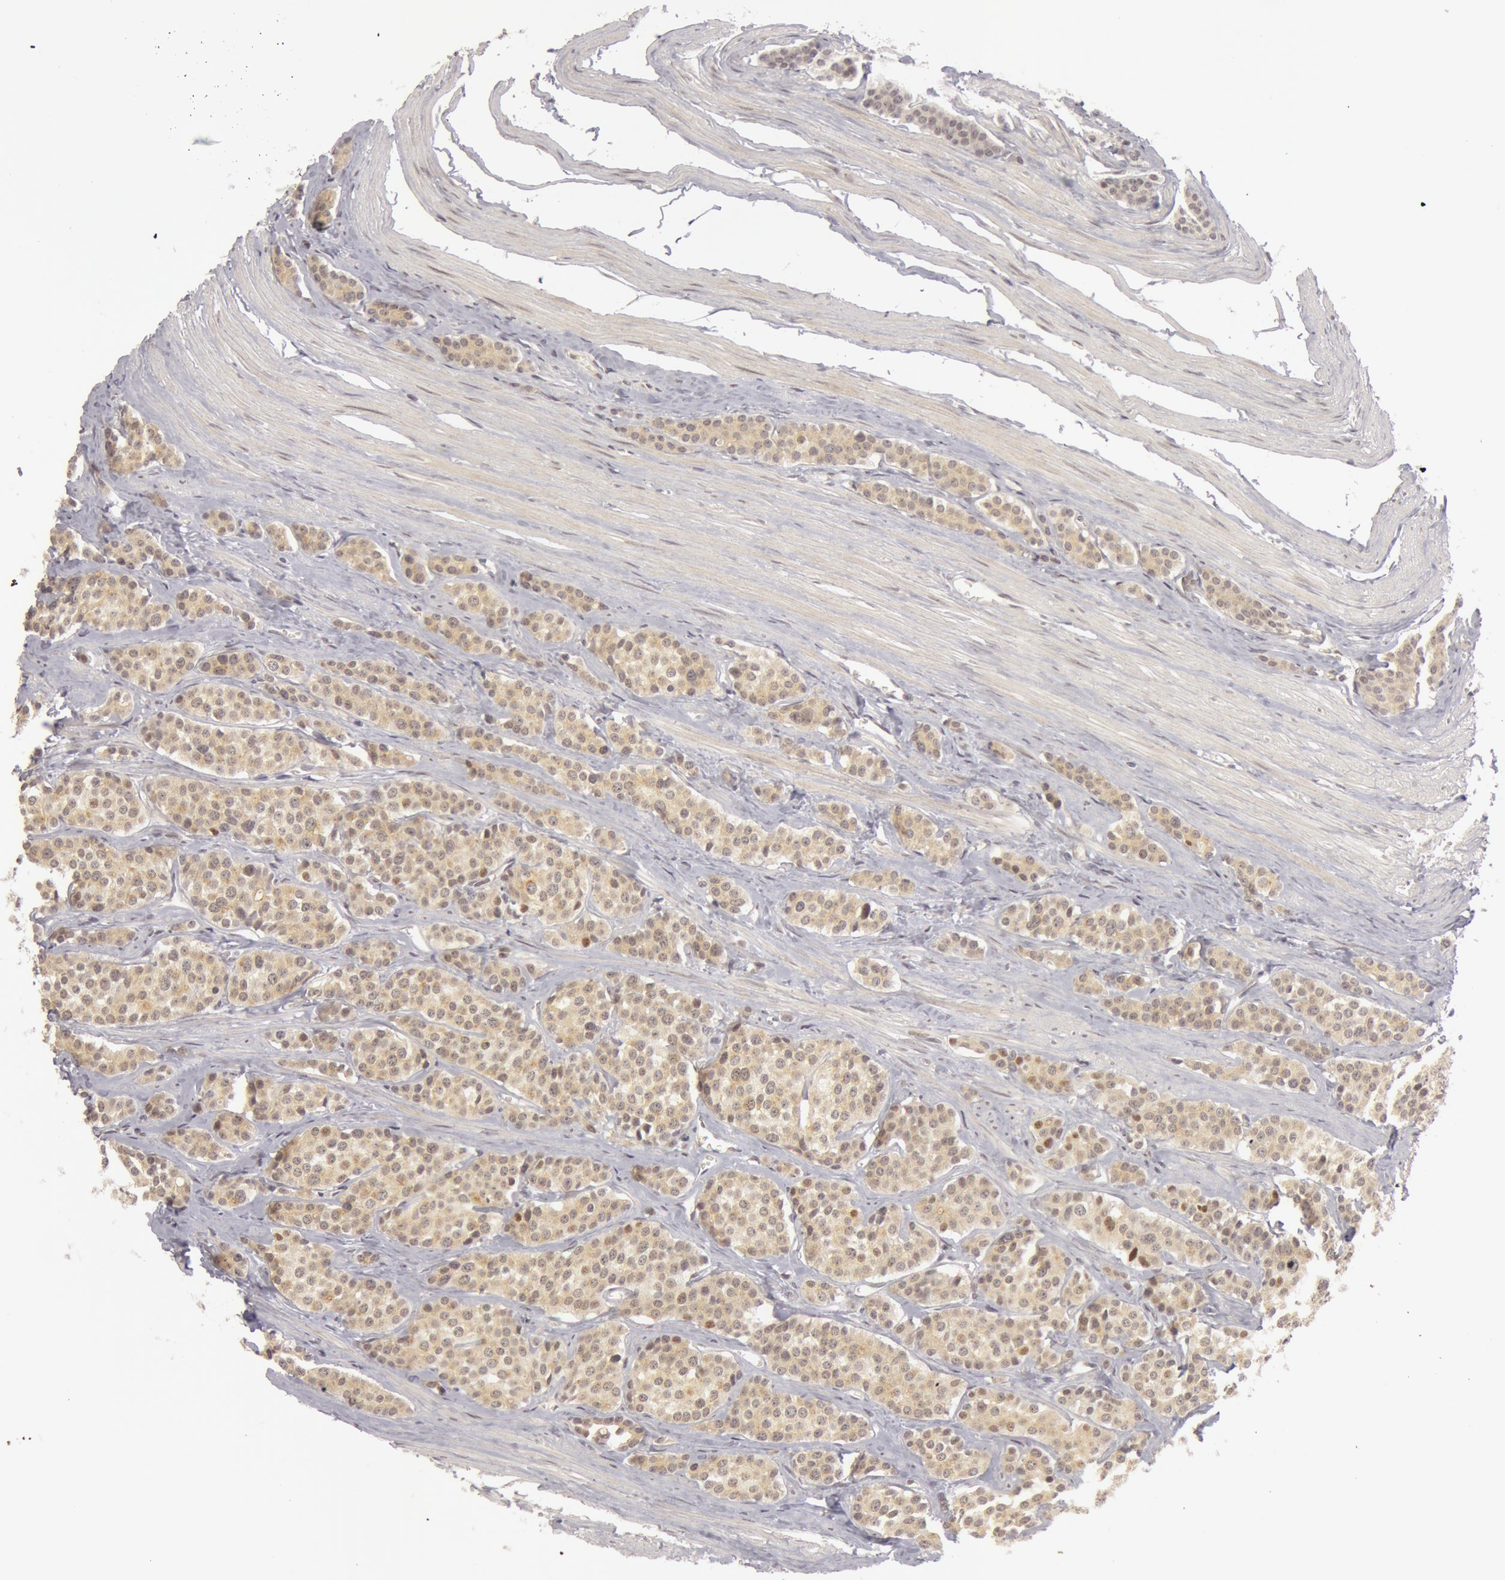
{"staining": {"intensity": "negative", "quantity": "none", "location": "none"}, "tissue": "carcinoid", "cell_type": "Tumor cells", "image_type": "cancer", "snomed": [{"axis": "morphology", "description": "Carcinoid, malignant, NOS"}, {"axis": "topography", "description": "Small intestine"}], "caption": "An immunohistochemistry image of carcinoid (malignant) is shown. There is no staining in tumor cells of carcinoid (malignant). Brightfield microscopy of immunohistochemistry stained with DAB (3,3'-diaminobenzidine) (brown) and hematoxylin (blue), captured at high magnification.", "gene": "OASL", "patient": {"sex": "male", "age": 60}}